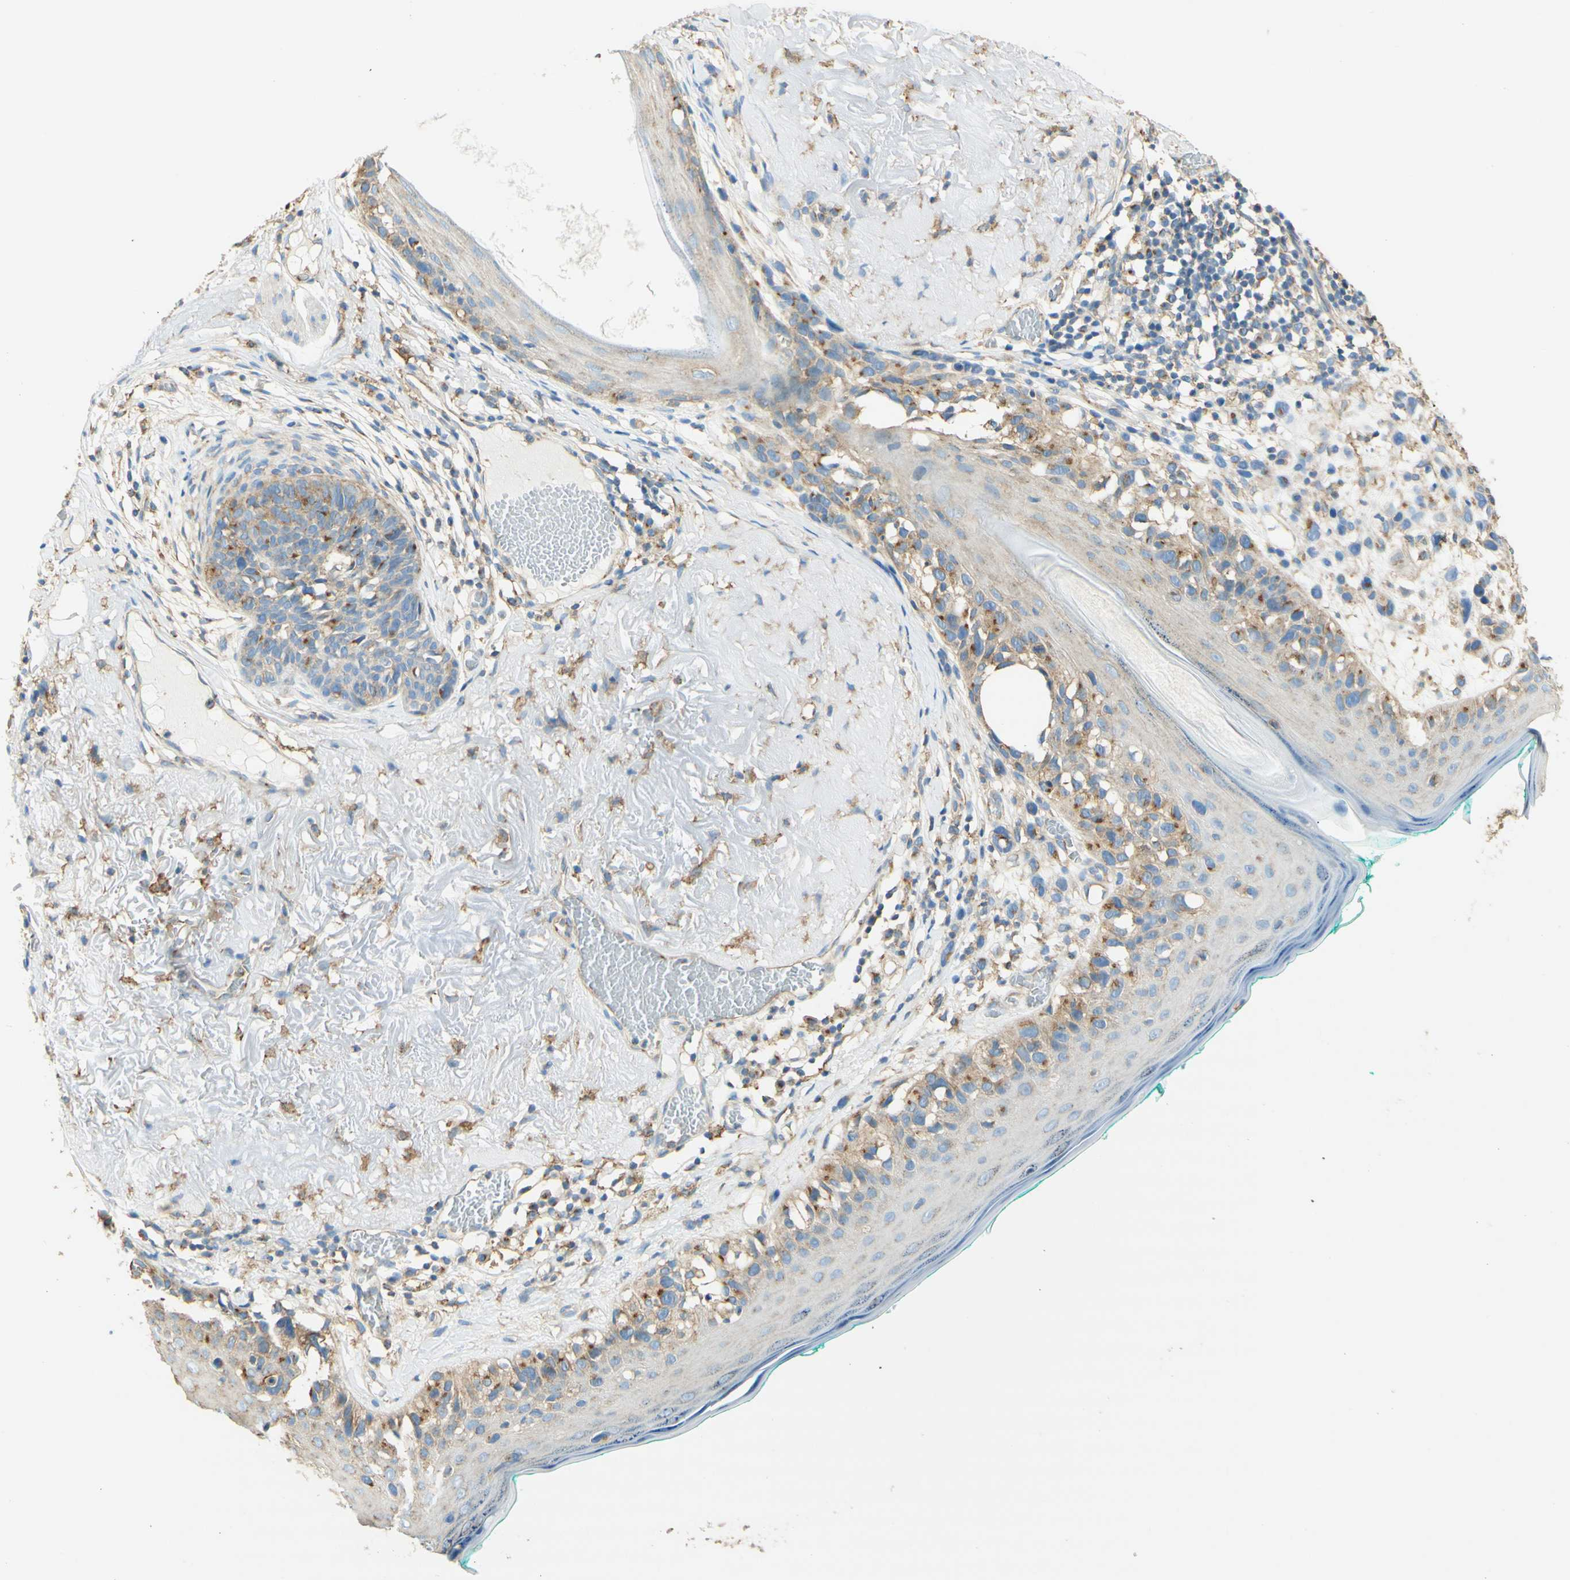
{"staining": {"intensity": "weak", "quantity": "25%-75%", "location": "cytoplasmic/membranous"}, "tissue": "melanoma", "cell_type": "Tumor cells", "image_type": "cancer", "snomed": [{"axis": "morphology", "description": "Malignant melanoma in situ"}, {"axis": "morphology", "description": "Malignant melanoma, NOS"}, {"axis": "topography", "description": "Skin"}], "caption": "Malignant melanoma in situ stained with DAB (3,3'-diaminobenzidine) immunohistochemistry (IHC) reveals low levels of weak cytoplasmic/membranous staining in about 25%-75% of tumor cells.", "gene": "CLTC", "patient": {"sex": "female", "age": 88}}